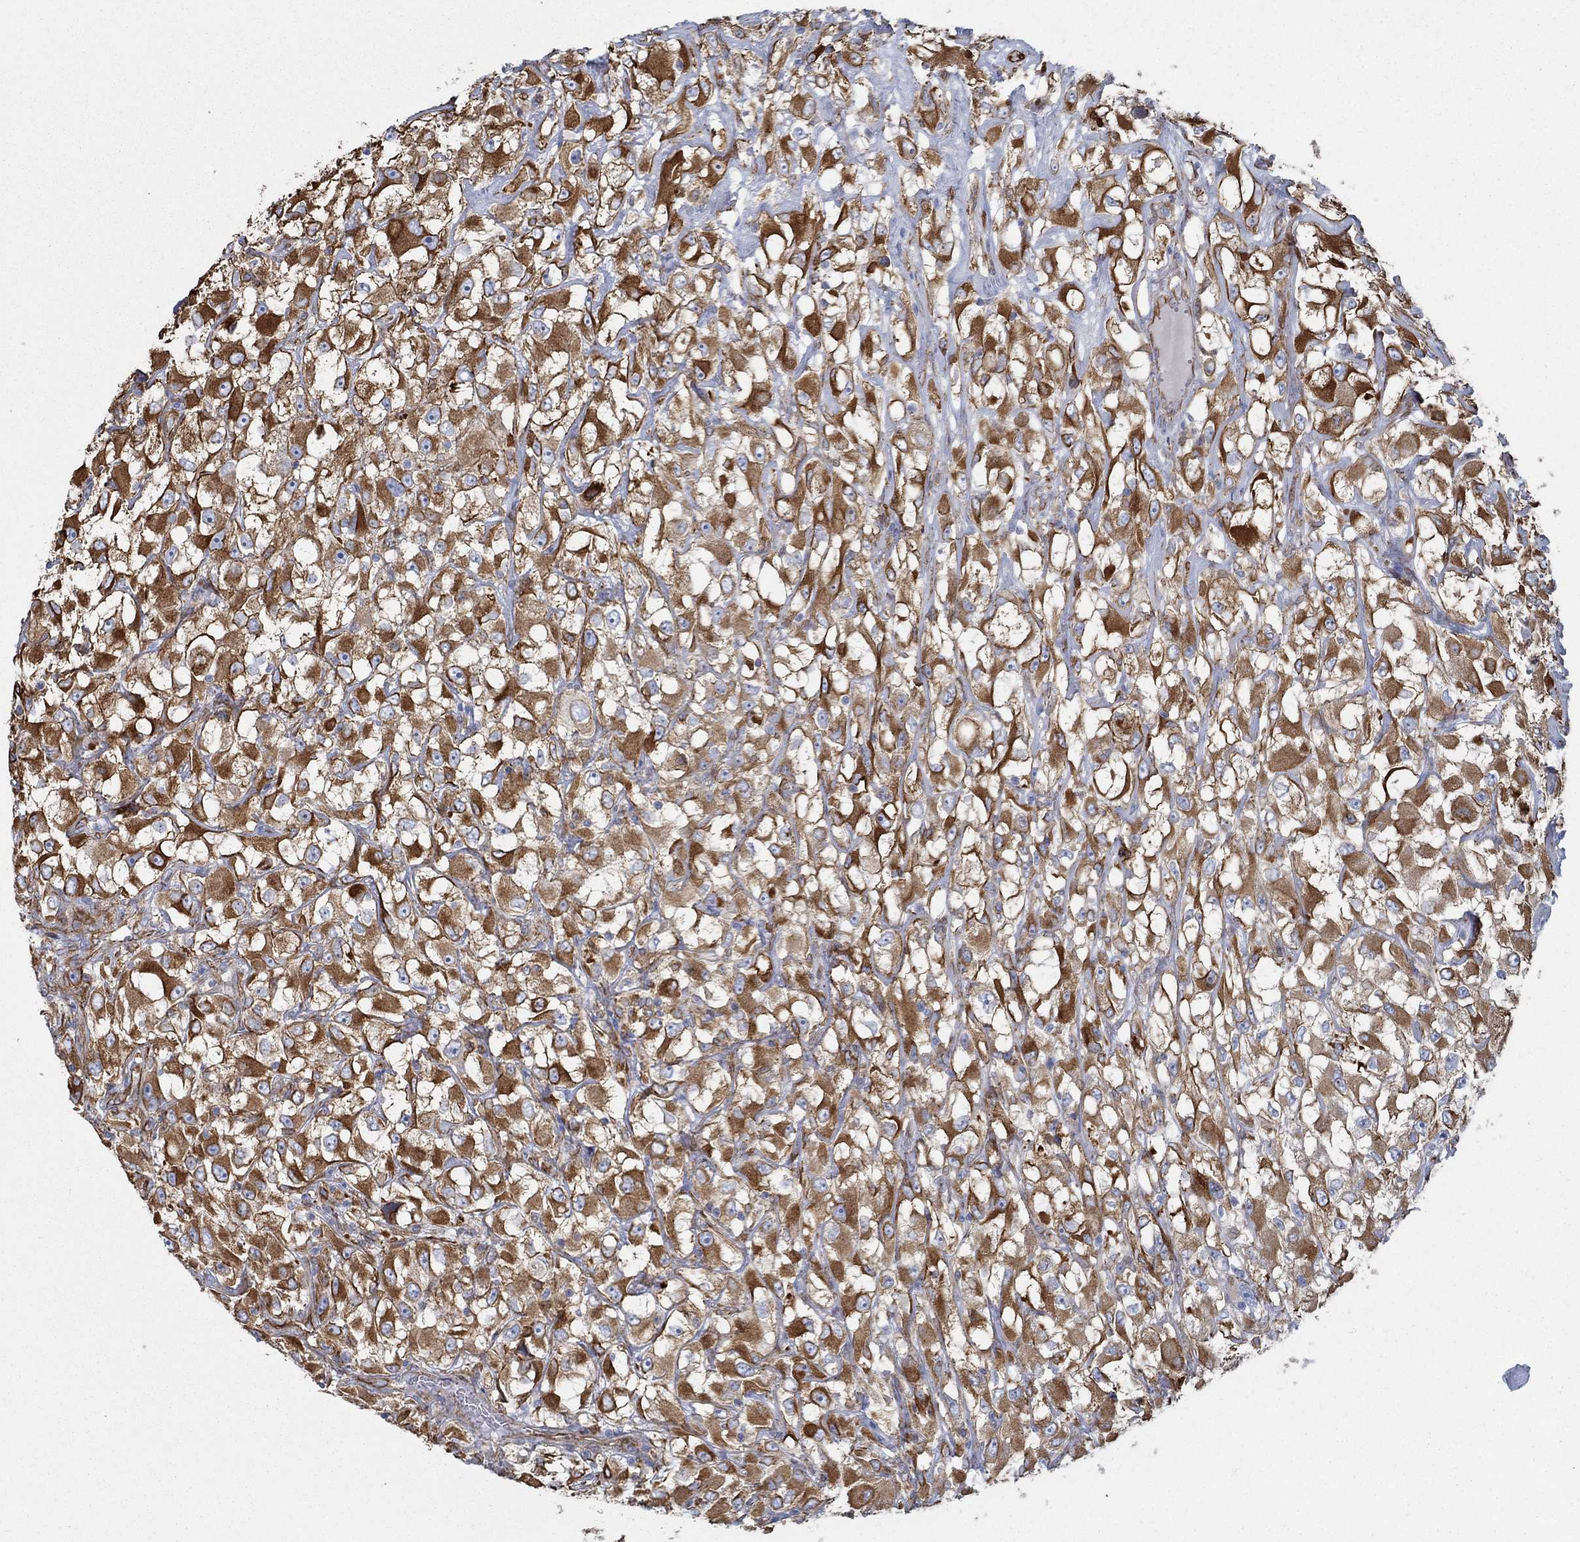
{"staining": {"intensity": "strong", "quantity": "25%-75%", "location": "cytoplasmic/membranous,nuclear"}, "tissue": "renal cancer", "cell_type": "Tumor cells", "image_type": "cancer", "snomed": [{"axis": "morphology", "description": "Adenocarcinoma, NOS"}, {"axis": "topography", "description": "Kidney"}], "caption": "Protein expression analysis of adenocarcinoma (renal) reveals strong cytoplasmic/membranous and nuclear staining in about 25%-75% of tumor cells.", "gene": "STC2", "patient": {"sex": "female", "age": 52}}